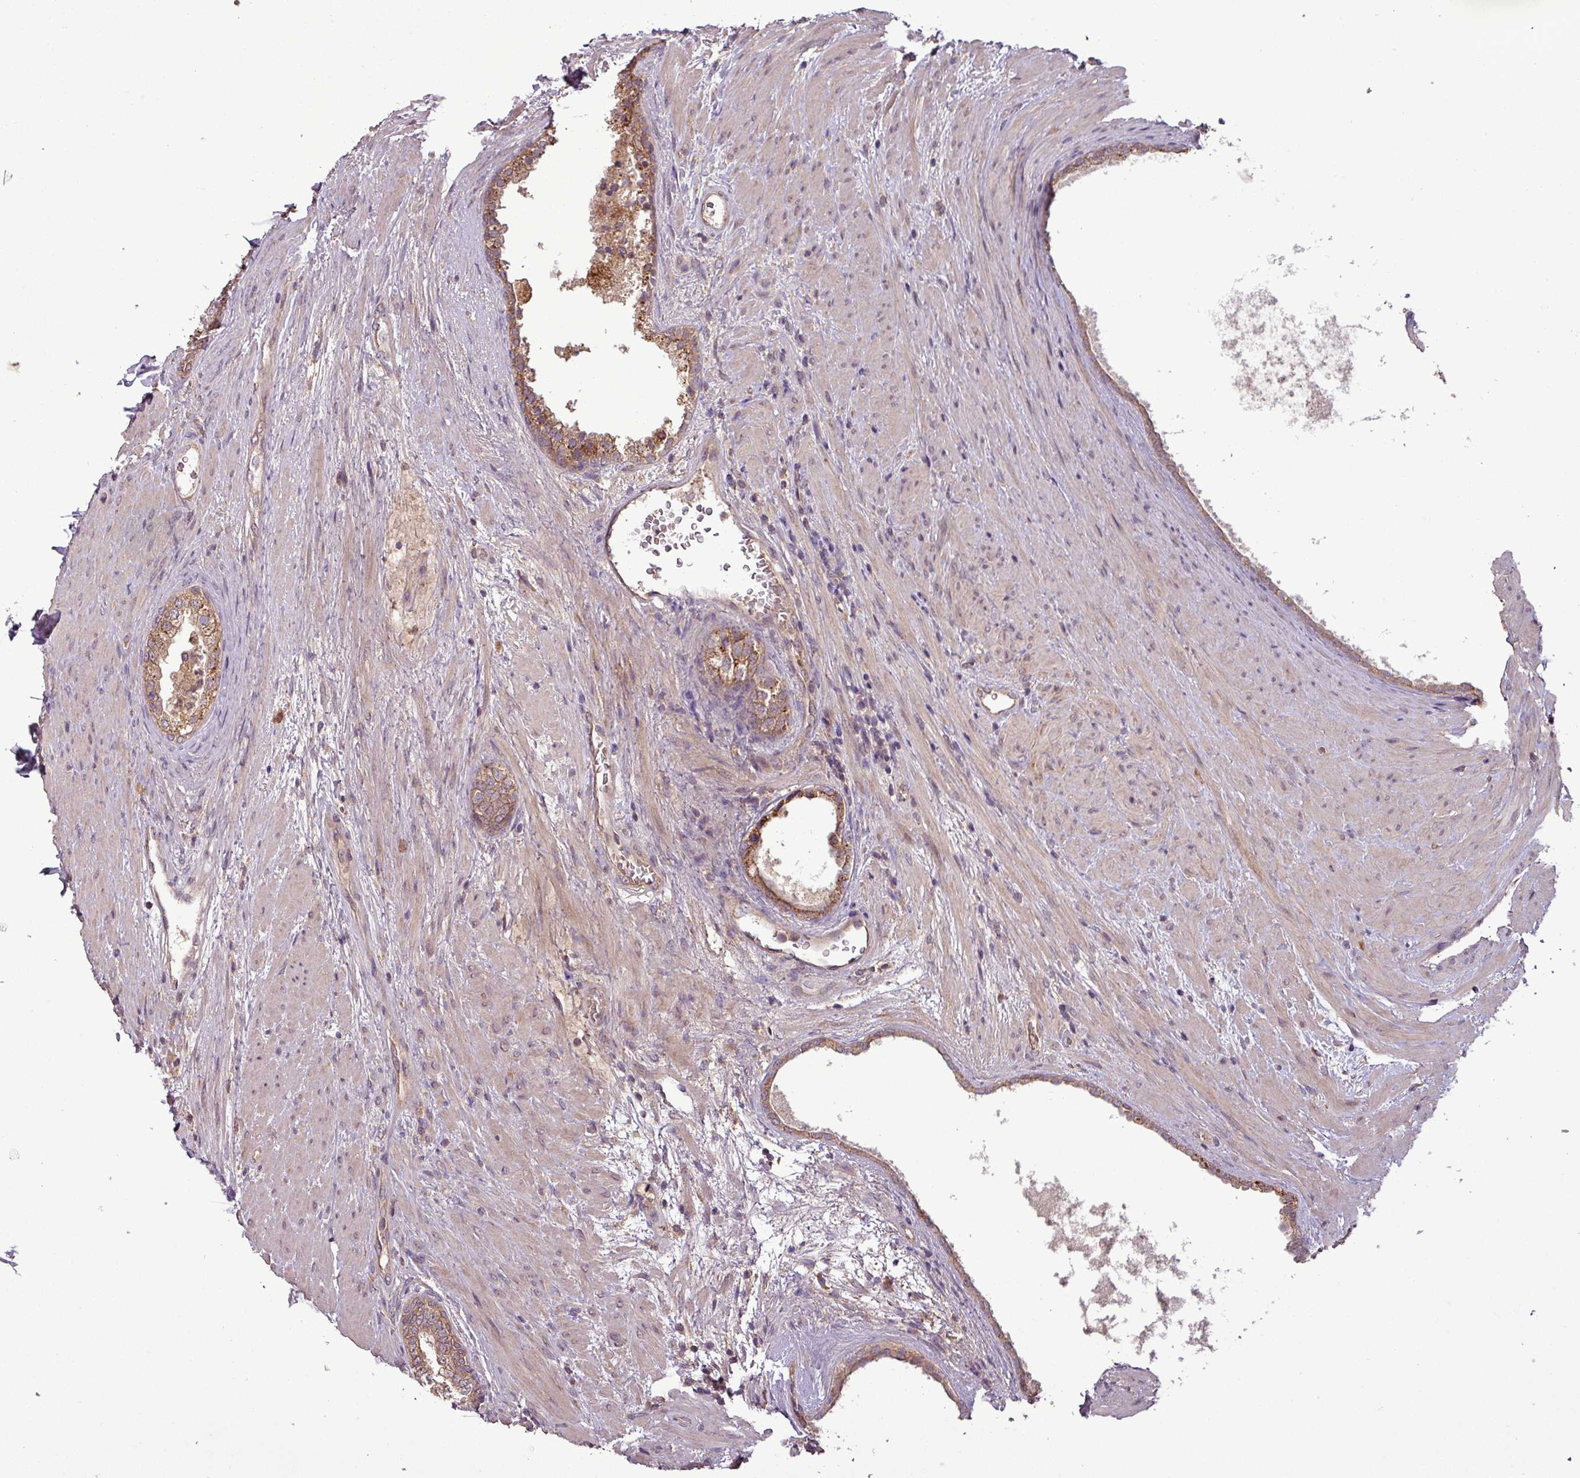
{"staining": {"intensity": "moderate", "quantity": ">75%", "location": "cytoplasmic/membranous"}, "tissue": "prostate", "cell_type": "Glandular cells", "image_type": "normal", "snomed": [{"axis": "morphology", "description": "Normal tissue, NOS"}, {"axis": "topography", "description": "Prostate"}], "caption": "Human prostate stained with a brown dye shows moderate cytoplasmic/membranous positive expression in about >75% of glandular cells.", "gene": "NT5C3A", "patient": {"sex": "male", "age": 76}}